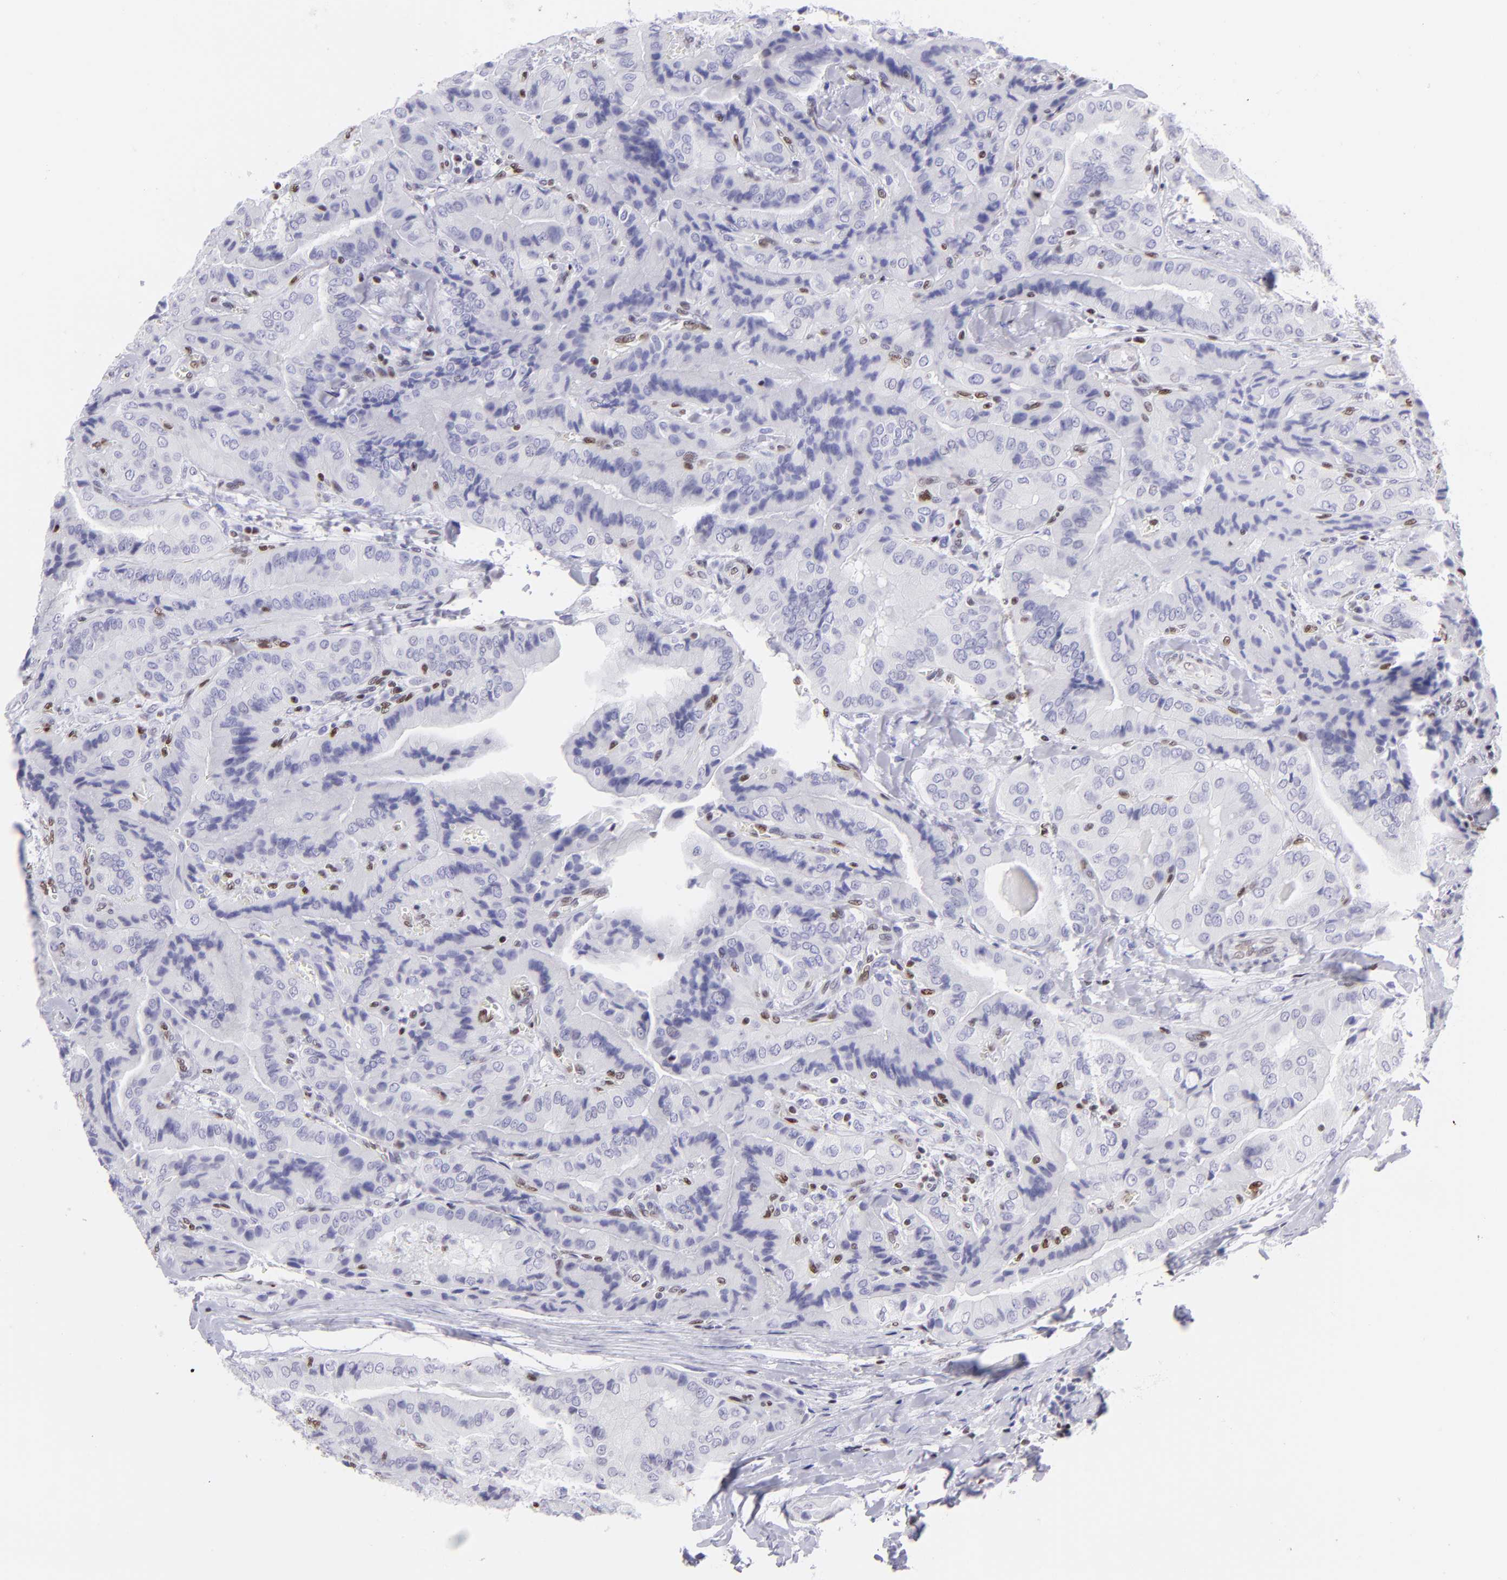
{"staining": {"intensity": "negative", "quantity": "none", "location": "none"}, "tissue": "thyroid cancer", "cell_type": "Tumor cells", "image_type": "cancer", "snomed": [{"axis": "morphology", "description": "Papillary adenocarcinoma, NOS"}, {"axis": "topography", "description": "Thyroid gland"}], "caption": "This is a histopathology image of immunohistochemistry (IHC) staining of thyroid cancer (papillary adenocarcinoma), which shows no expression in tumor cells.", "gene": "ETS1", "patient": {"sex": "female", "age": 71}}